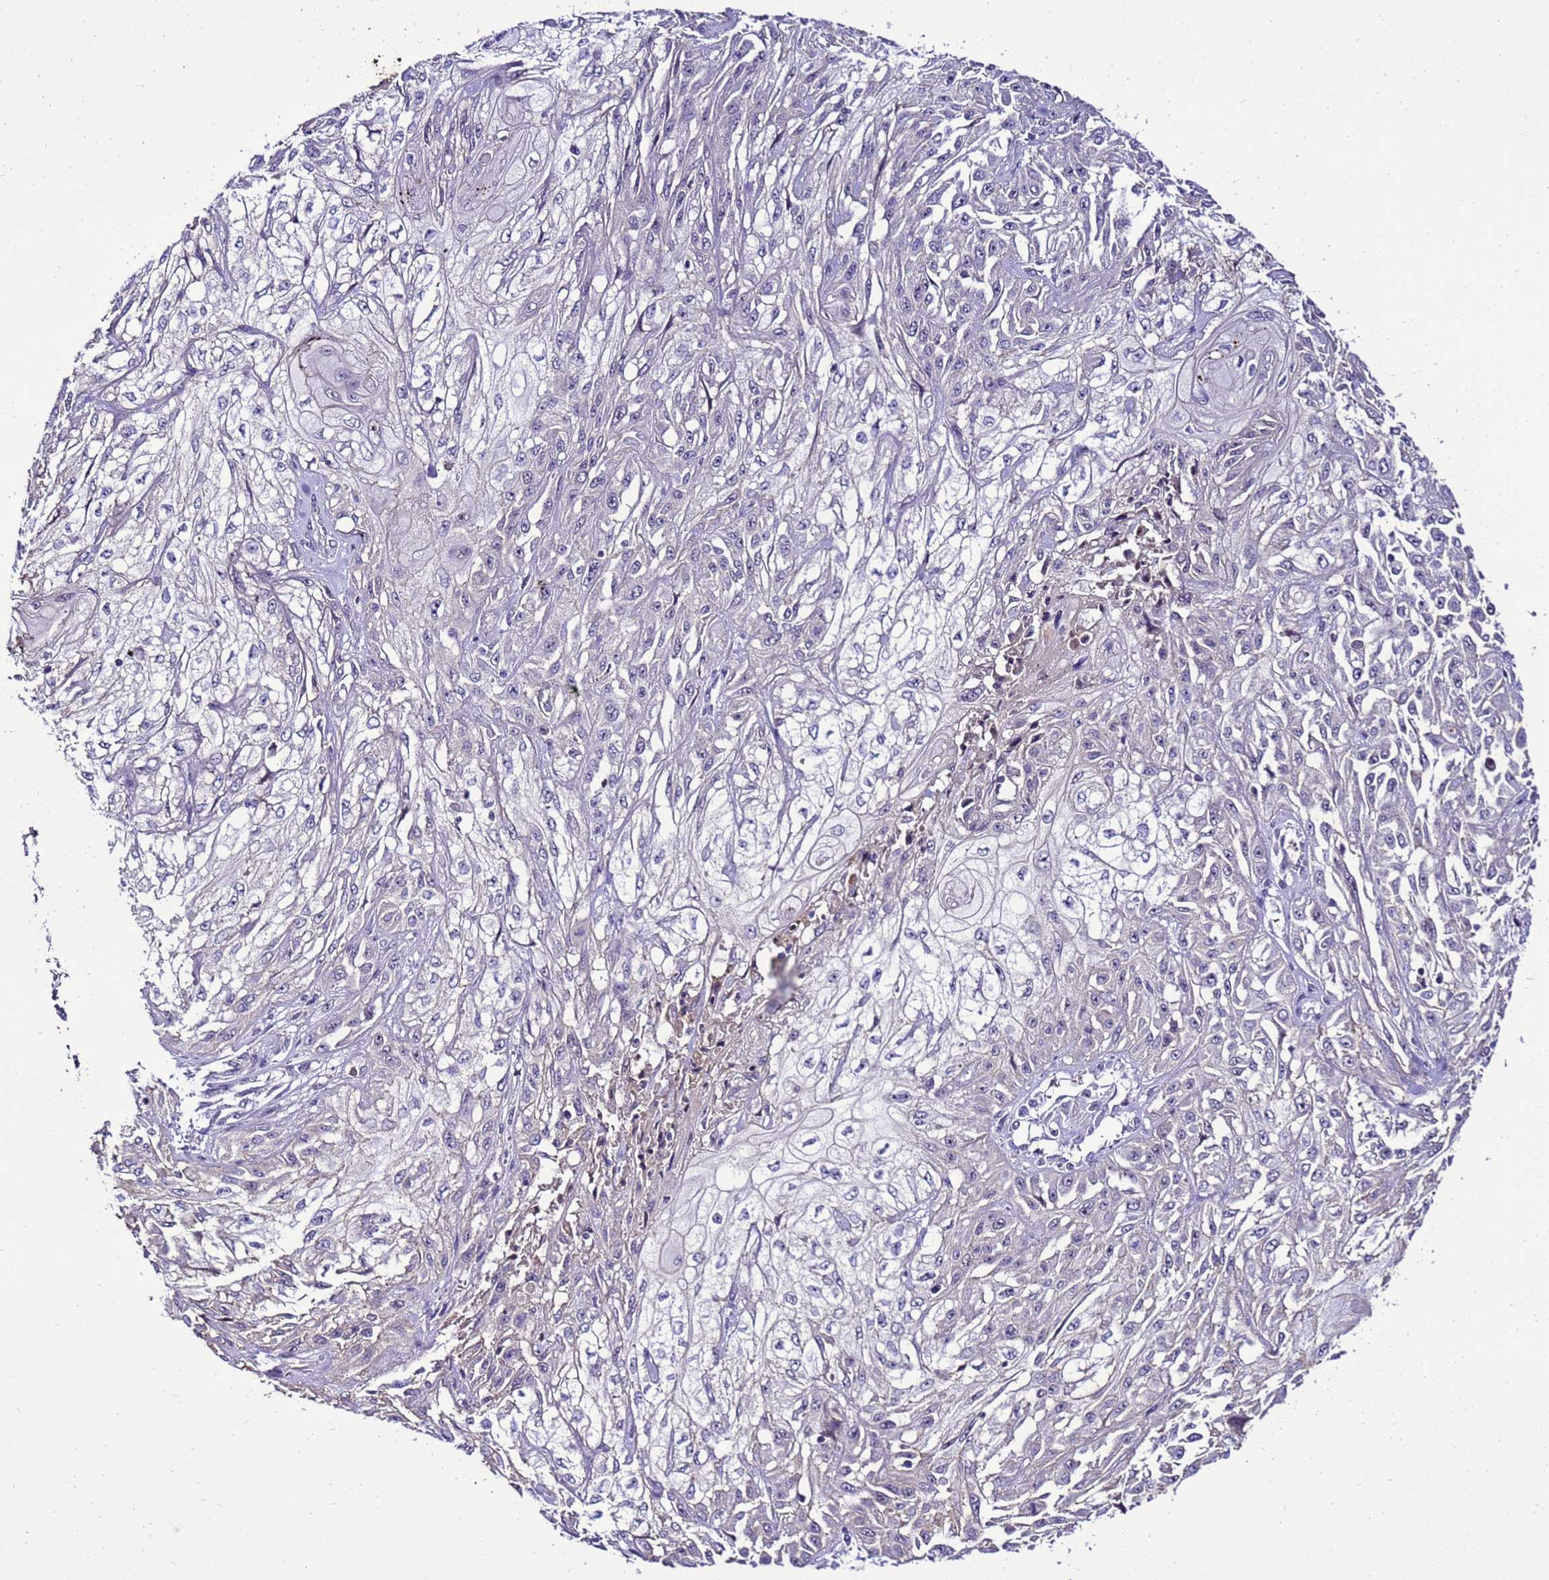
{"staining": {"intensity": "negative", "quantity": "none", "location": "none"}, "tissue": "skin cancer", "cell_type": "Tumor cells", "image_type": "cancer", "snomed": [{"axis": "morphology", "description": "Squamous cell carcinoma, NOS"}, {"axis": "morphology", "description": "Squamous cell carcinoma, metastatic, NOS"}, {"axis": "topography", "description": "Skin"}, {"axis": "topography", "description": "Lymph node"}], "caption": "IHC of skin cancer (squamous cell carcinoma) reveals no expression in tumor cells.", "gene": "C19orf47", "patient": {"sex": "male", "age": 75}}